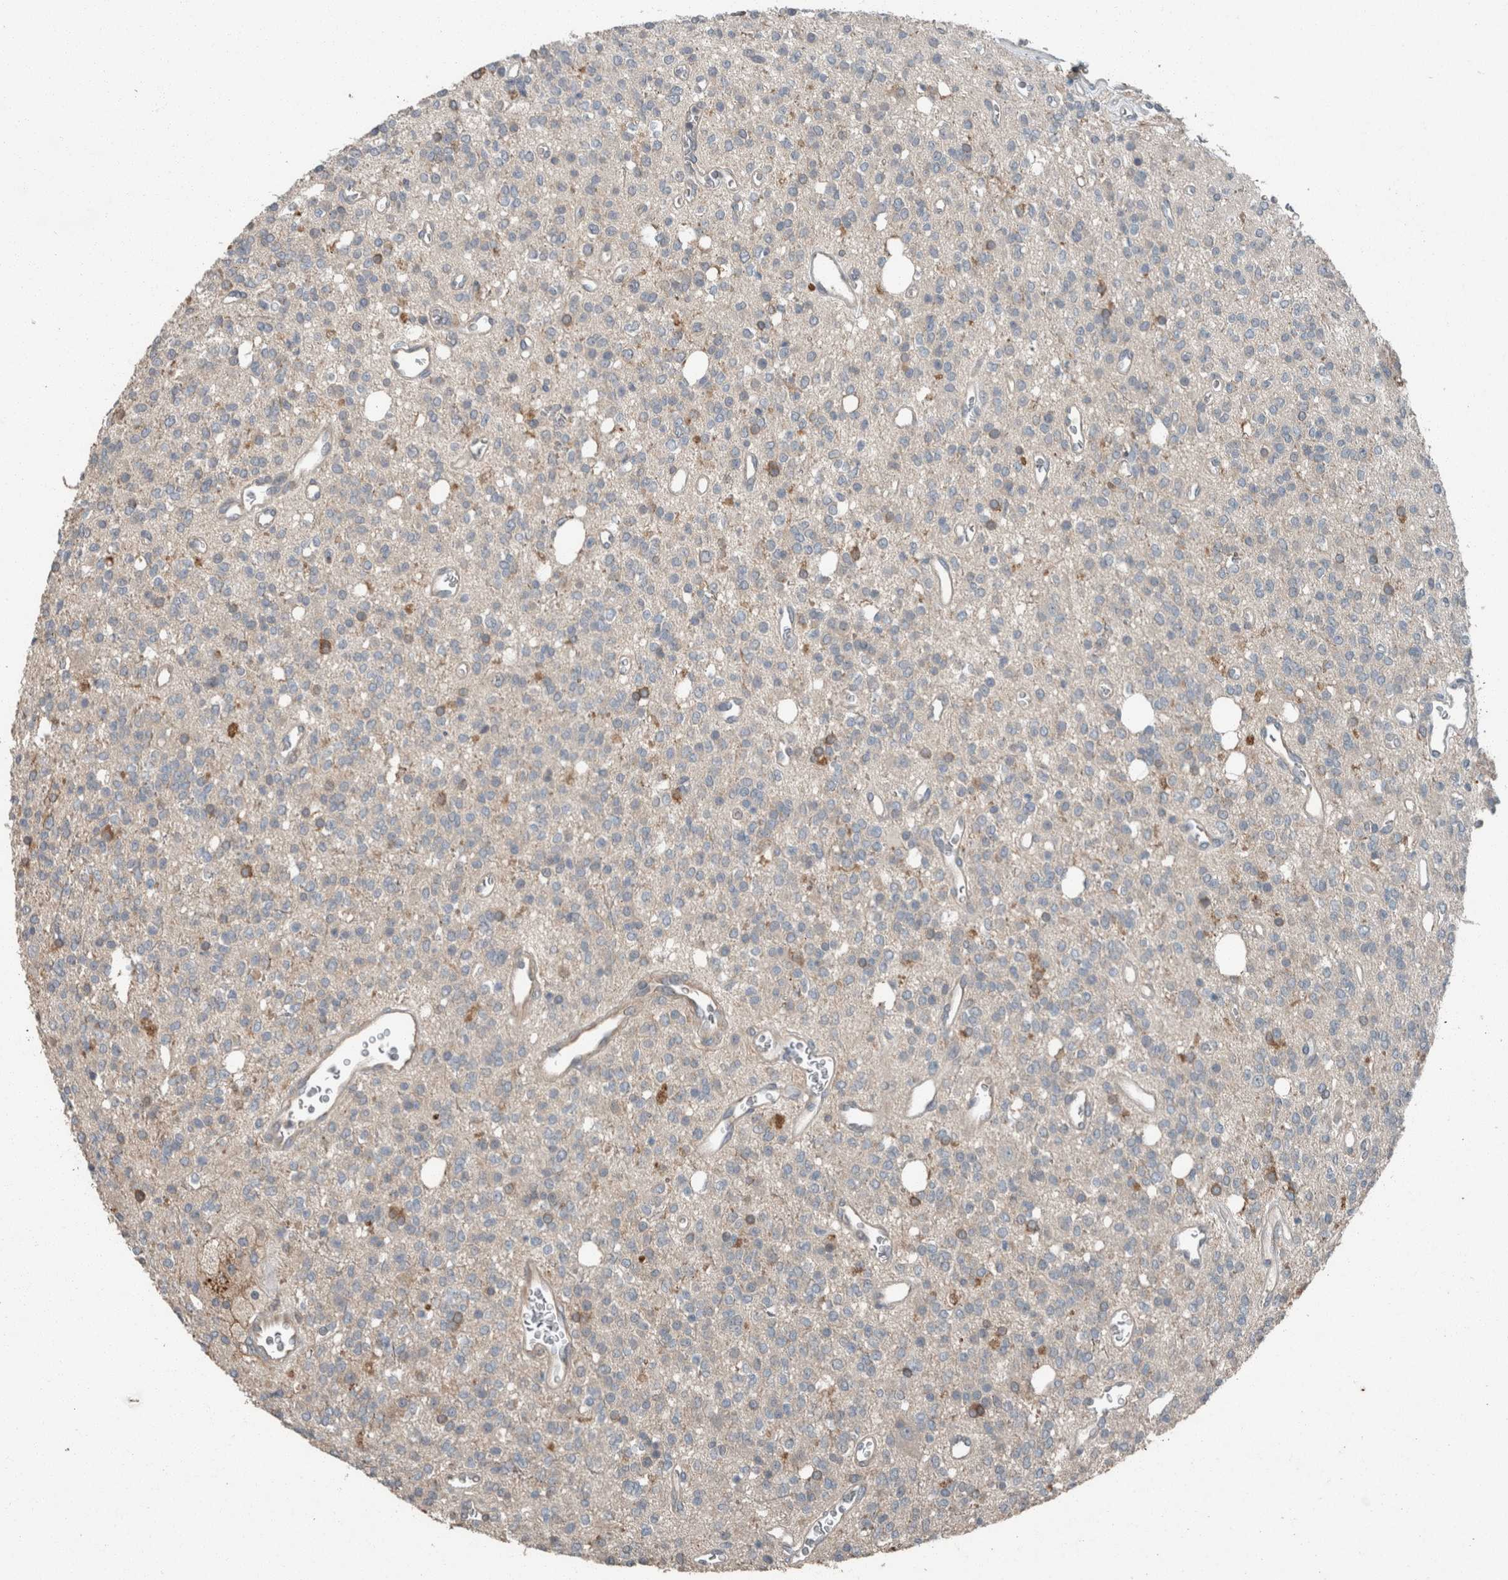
{"staining": {"intensity": "negative", "quantity": "none", "location": "none"}, "tissue": "glioma", "cell_type": "Tumor cells", "image_type": "cancer", "snomed": [{"axis": "morphology", "description": "Glioma, malignant, High grade"}, {"axis": "topography", "description": "Brain"}], "caption": "Human malignant high-grade glioma stained for a protein using IHC demonstrates no positivity in tumor cells.", "gene": "KNTC1", "patient": {"sex": "male", "age": 34}}